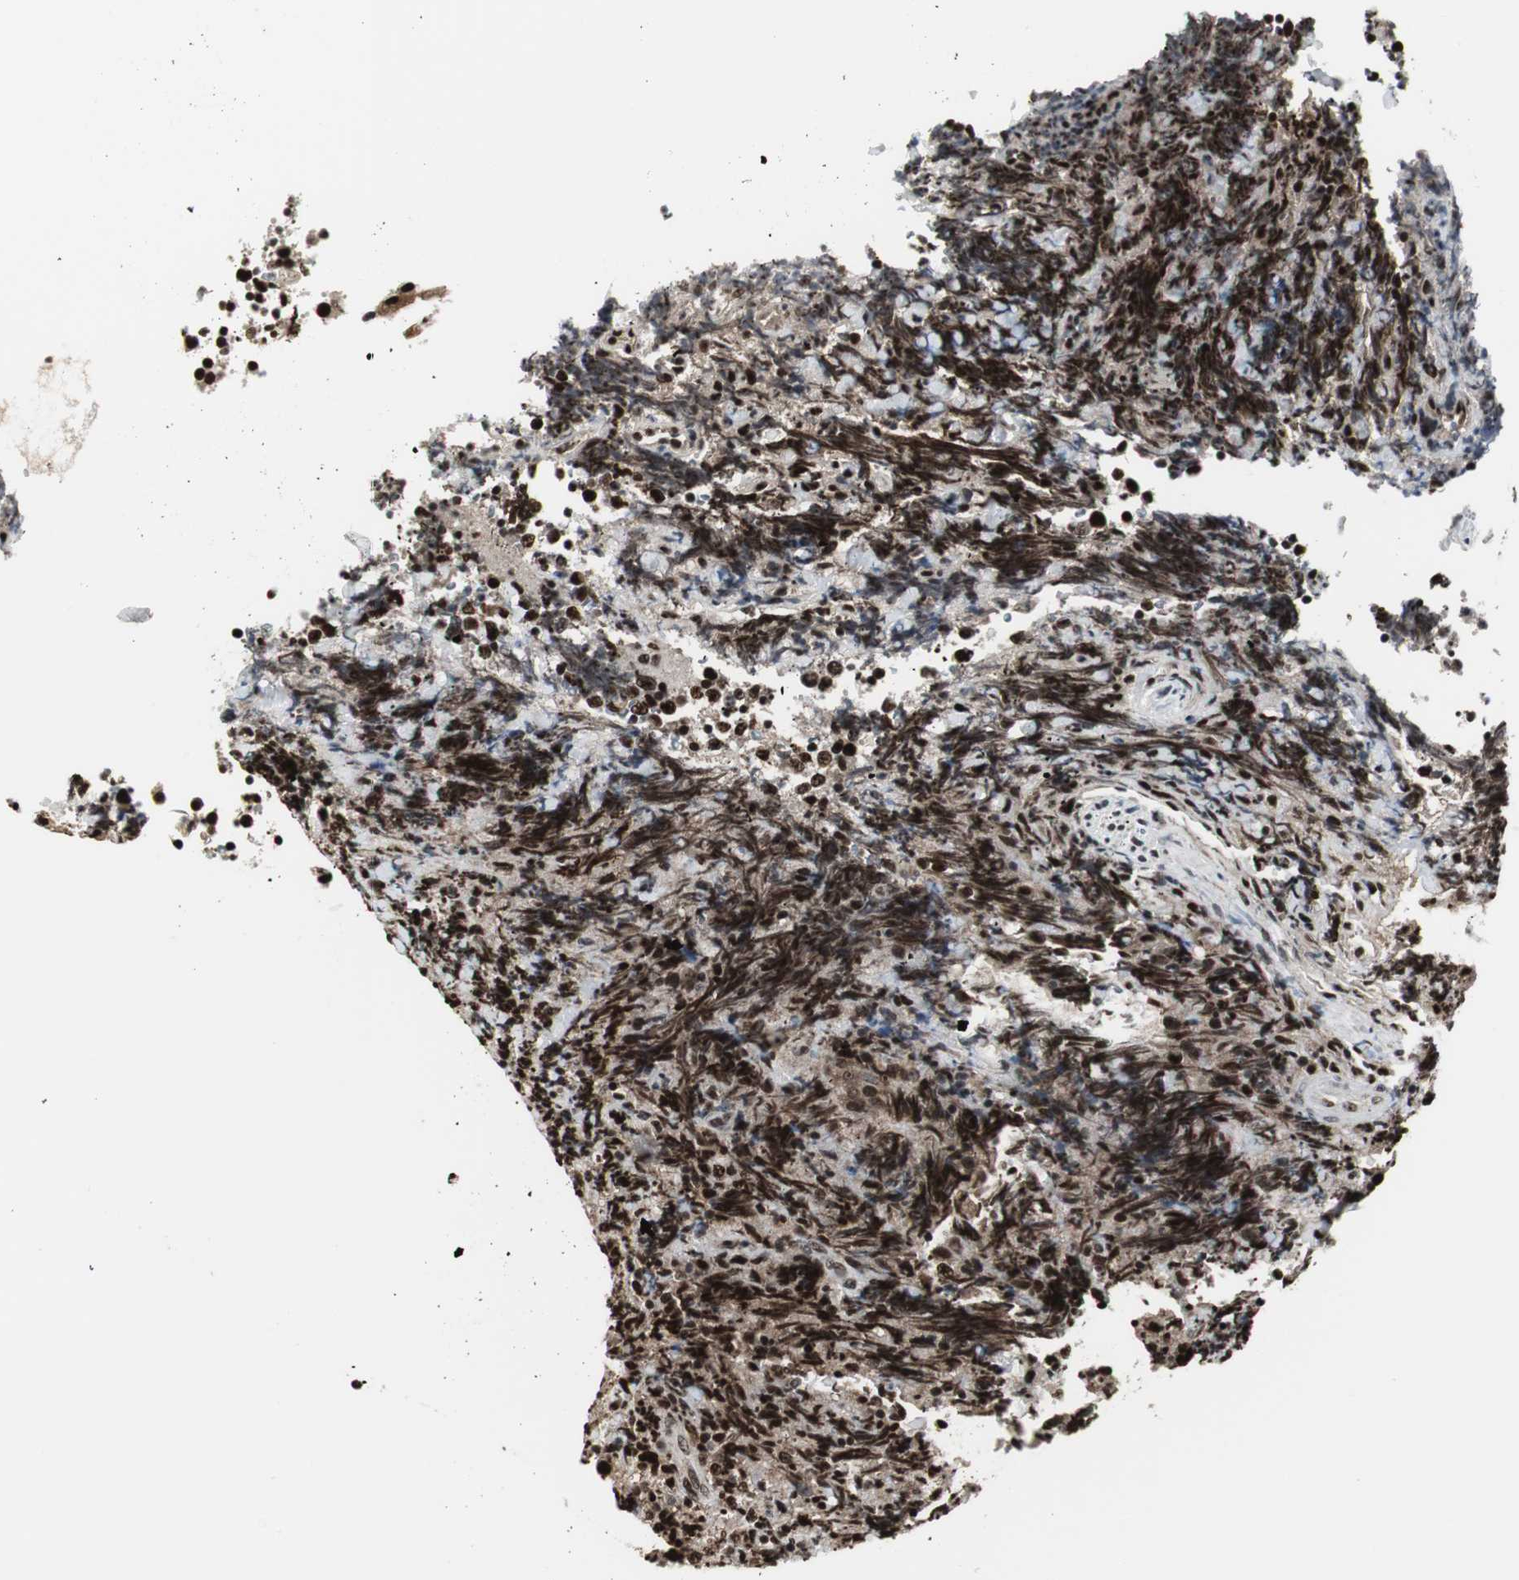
{"staining": {"intensity": "strong", "quantity": ">75%", "location": "nuclear"}, "tissue": "lymphoma", "cell_type": "Tumor cells", "image_type": "cancer", "snomed": [{"axis": "morphology", "description": "Malignant lymphoma, non-Hodgkin's type, High grade"}, {"axis": "topography", "description": "Tonsil"}], "caption": "Immunohistochemical staining of lymphoma shows high levels of strong nuclear protein staining in approximately >75% of tumor cells.", "gene": "PARN", "patient": {"sex": "female", "age": 36}}